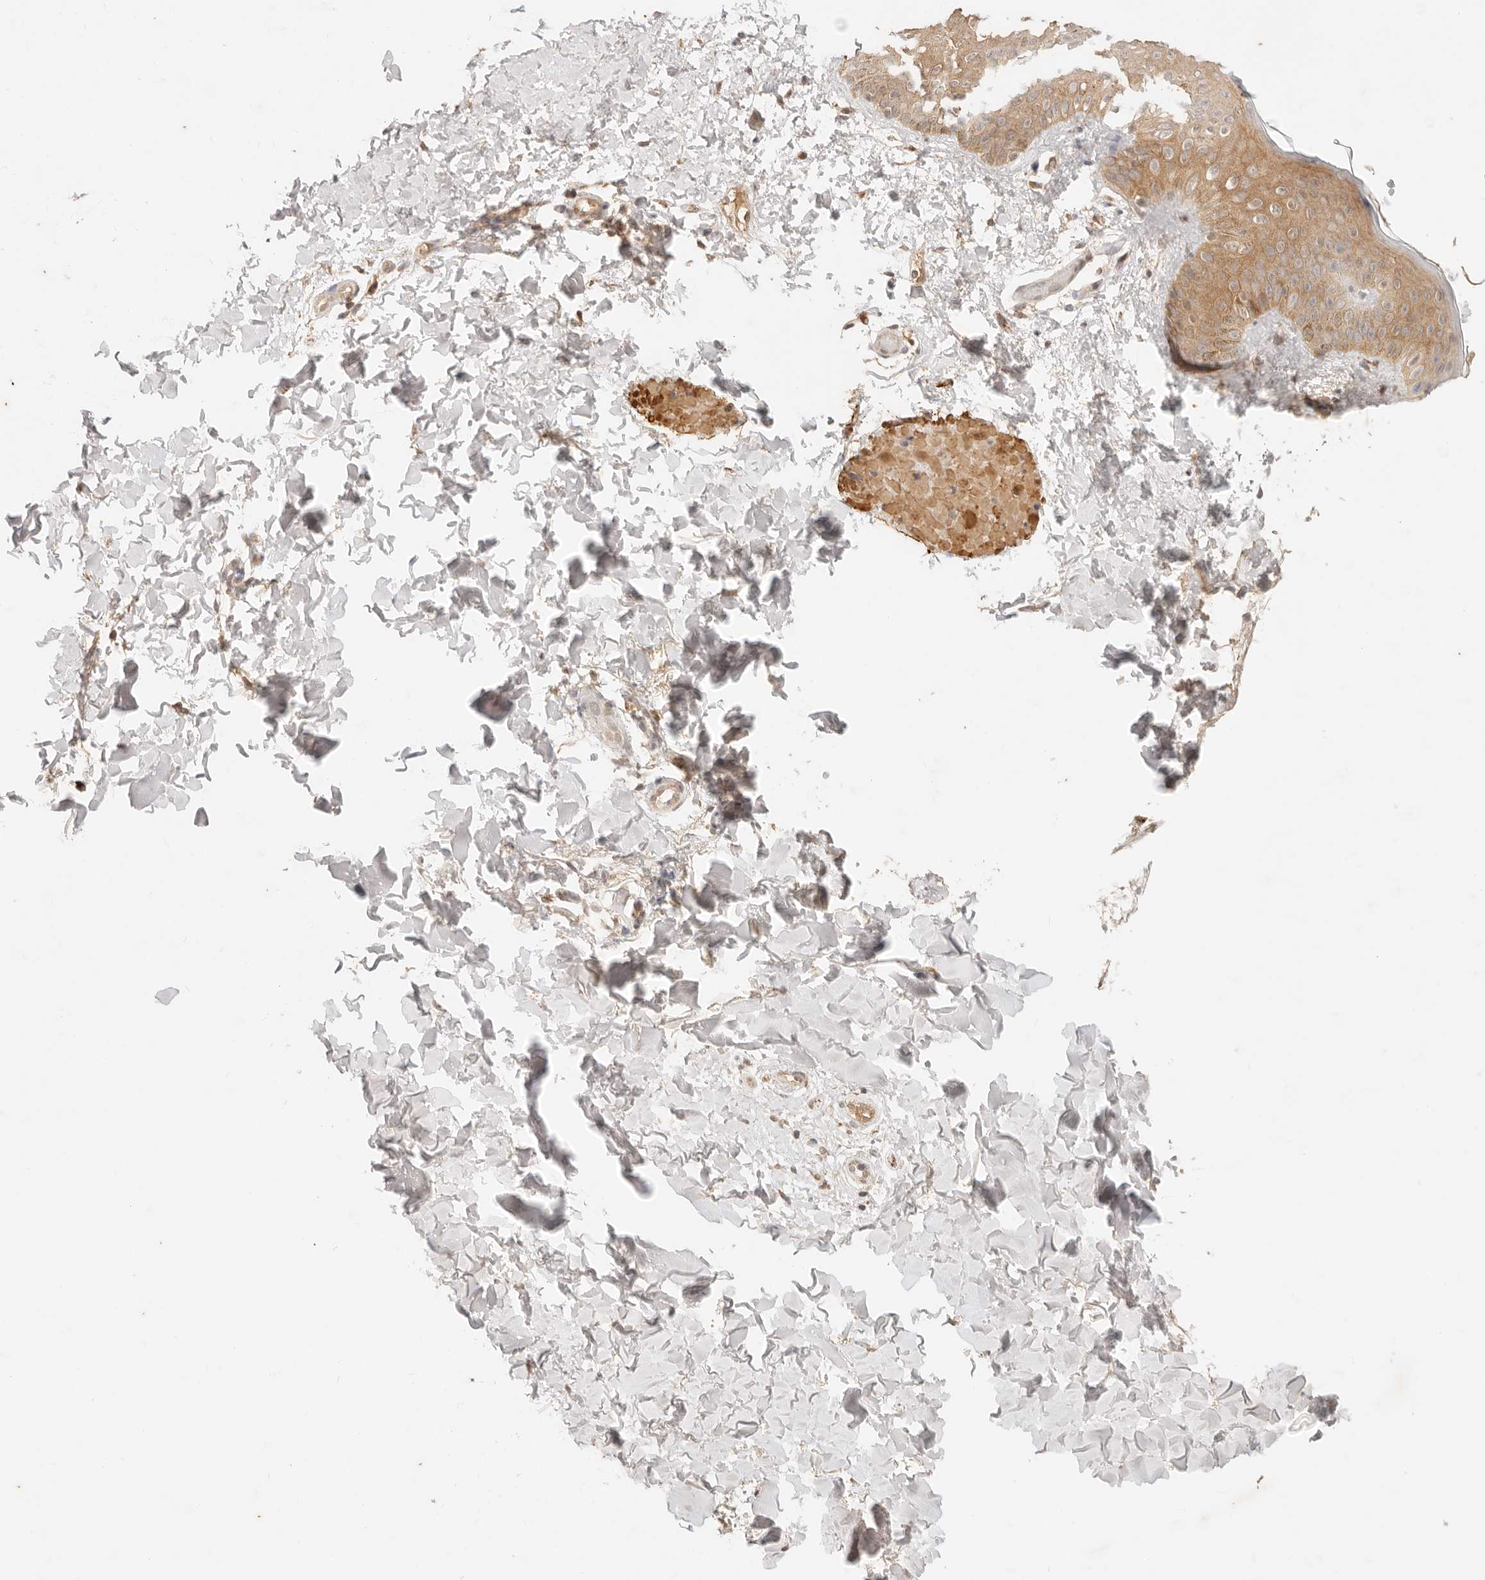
{"staining": {"intensity": "moderate", "quantity": "25%-75%", "location": "cytoplasmic/membranous"}, "tissue": "skin", "cell_type": "Fibroblasts", "image_type": "normal", "snomed": [{"axis": "morphology", "description": "Normal tissue, NOS"}, {"axis": "morphology", "description": "Neoplasm, benign, NOS"}, {"axis": "topography", "description": "Skin"}, {"axis": "topography", "description": "Soft tissue"}], "caption": "A histopathology image of skin stained for a protein exhibits moderate cytoplasmic/membranous brown staining in fibroblasts.", "gene": "TRIM11", "patient": {"sex": "male", "age": 26}}